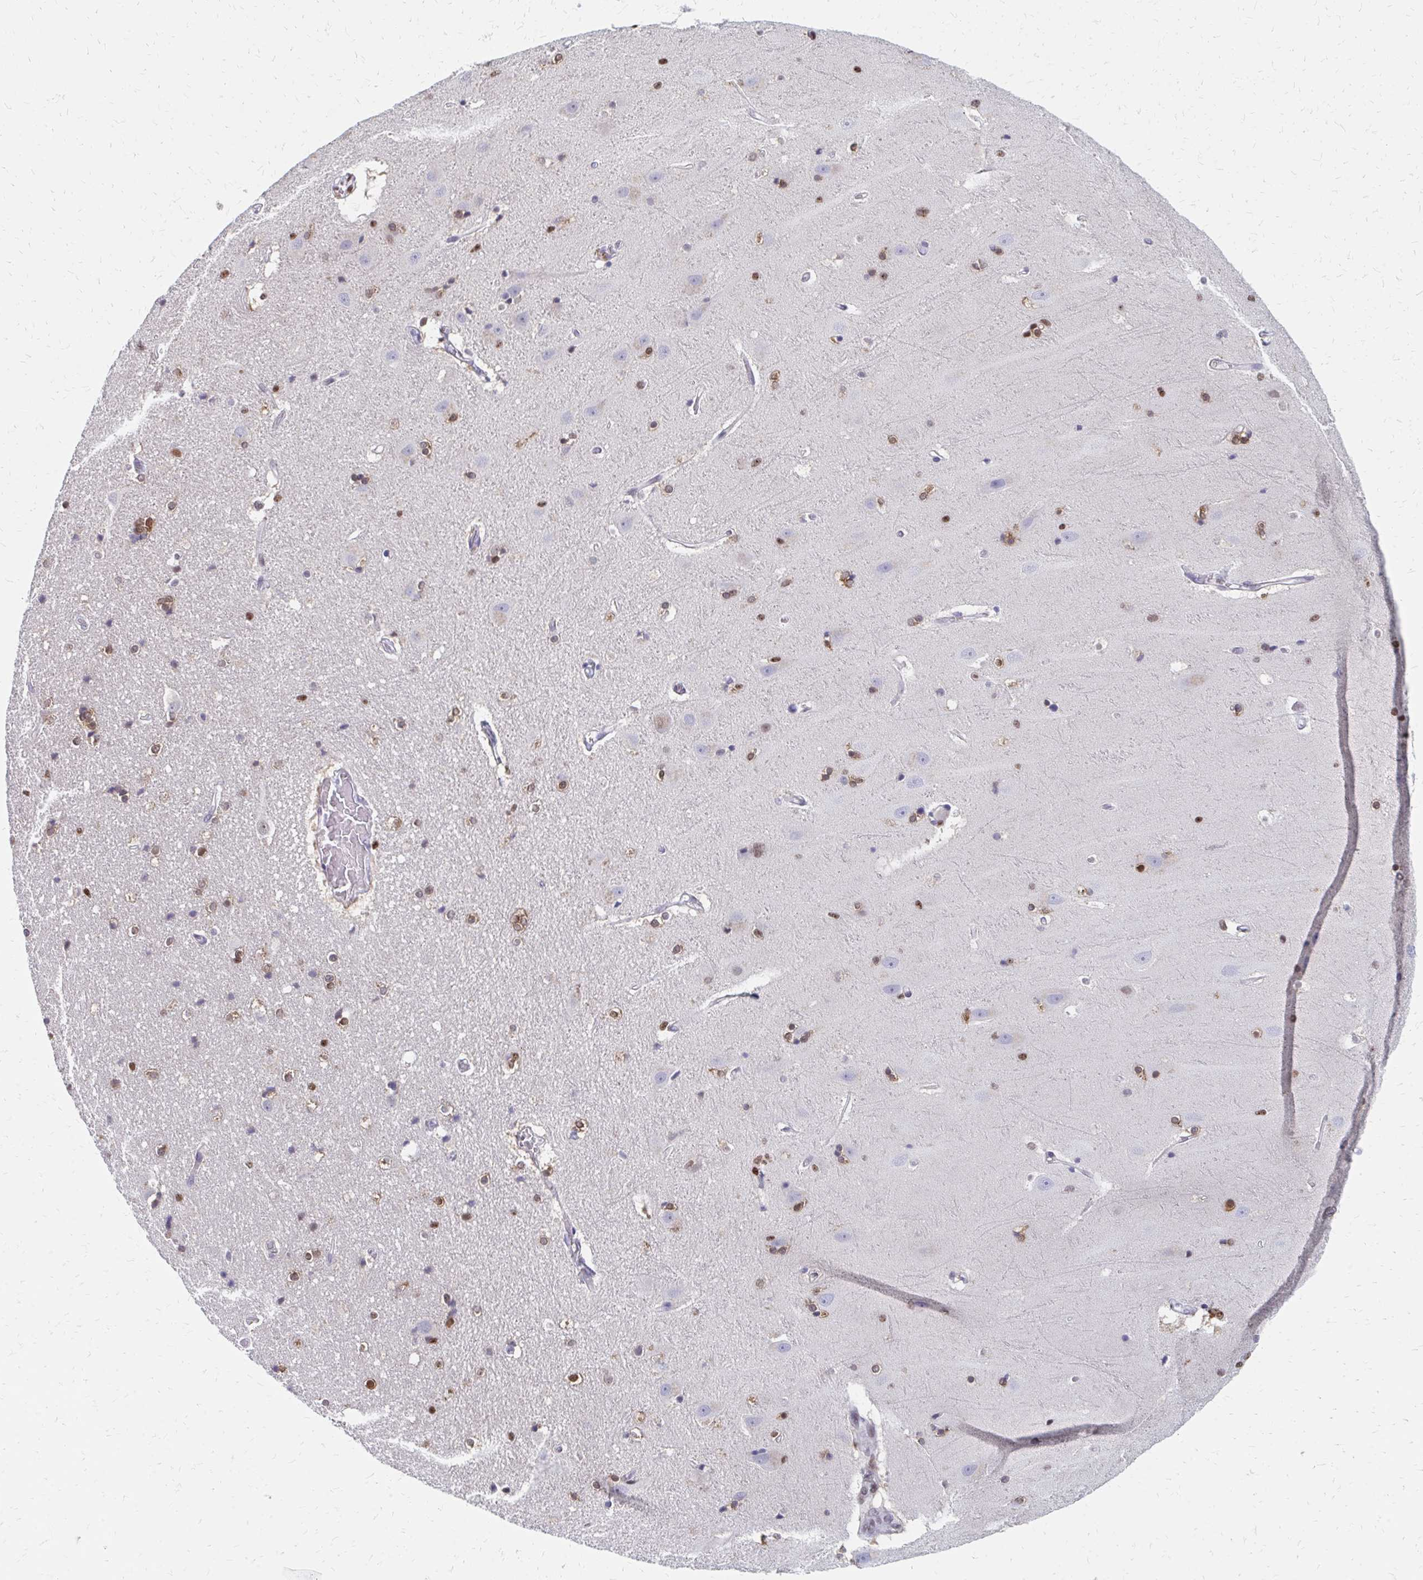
{"staining": {"intensity": "moderate", "quantity": "25%-75%", "location": "nuclear"}, "tissue": "hippocampus", "cell_type": "Glial cells", "image_type": "normal", "snomed": [{"axis": "morphology", "description": "Normal tissue, NOS"}, {"axis": "topography", "description": "Hippocampus"}], "caption": "Protein expression by immunohistochemistry (IHC) shows moderate nuclear expression in approximately 25%-75% of glial cells in unremarkable hippocampus.", "gene": "PLK3", "patient": {"sex": "male", "age": 63}}